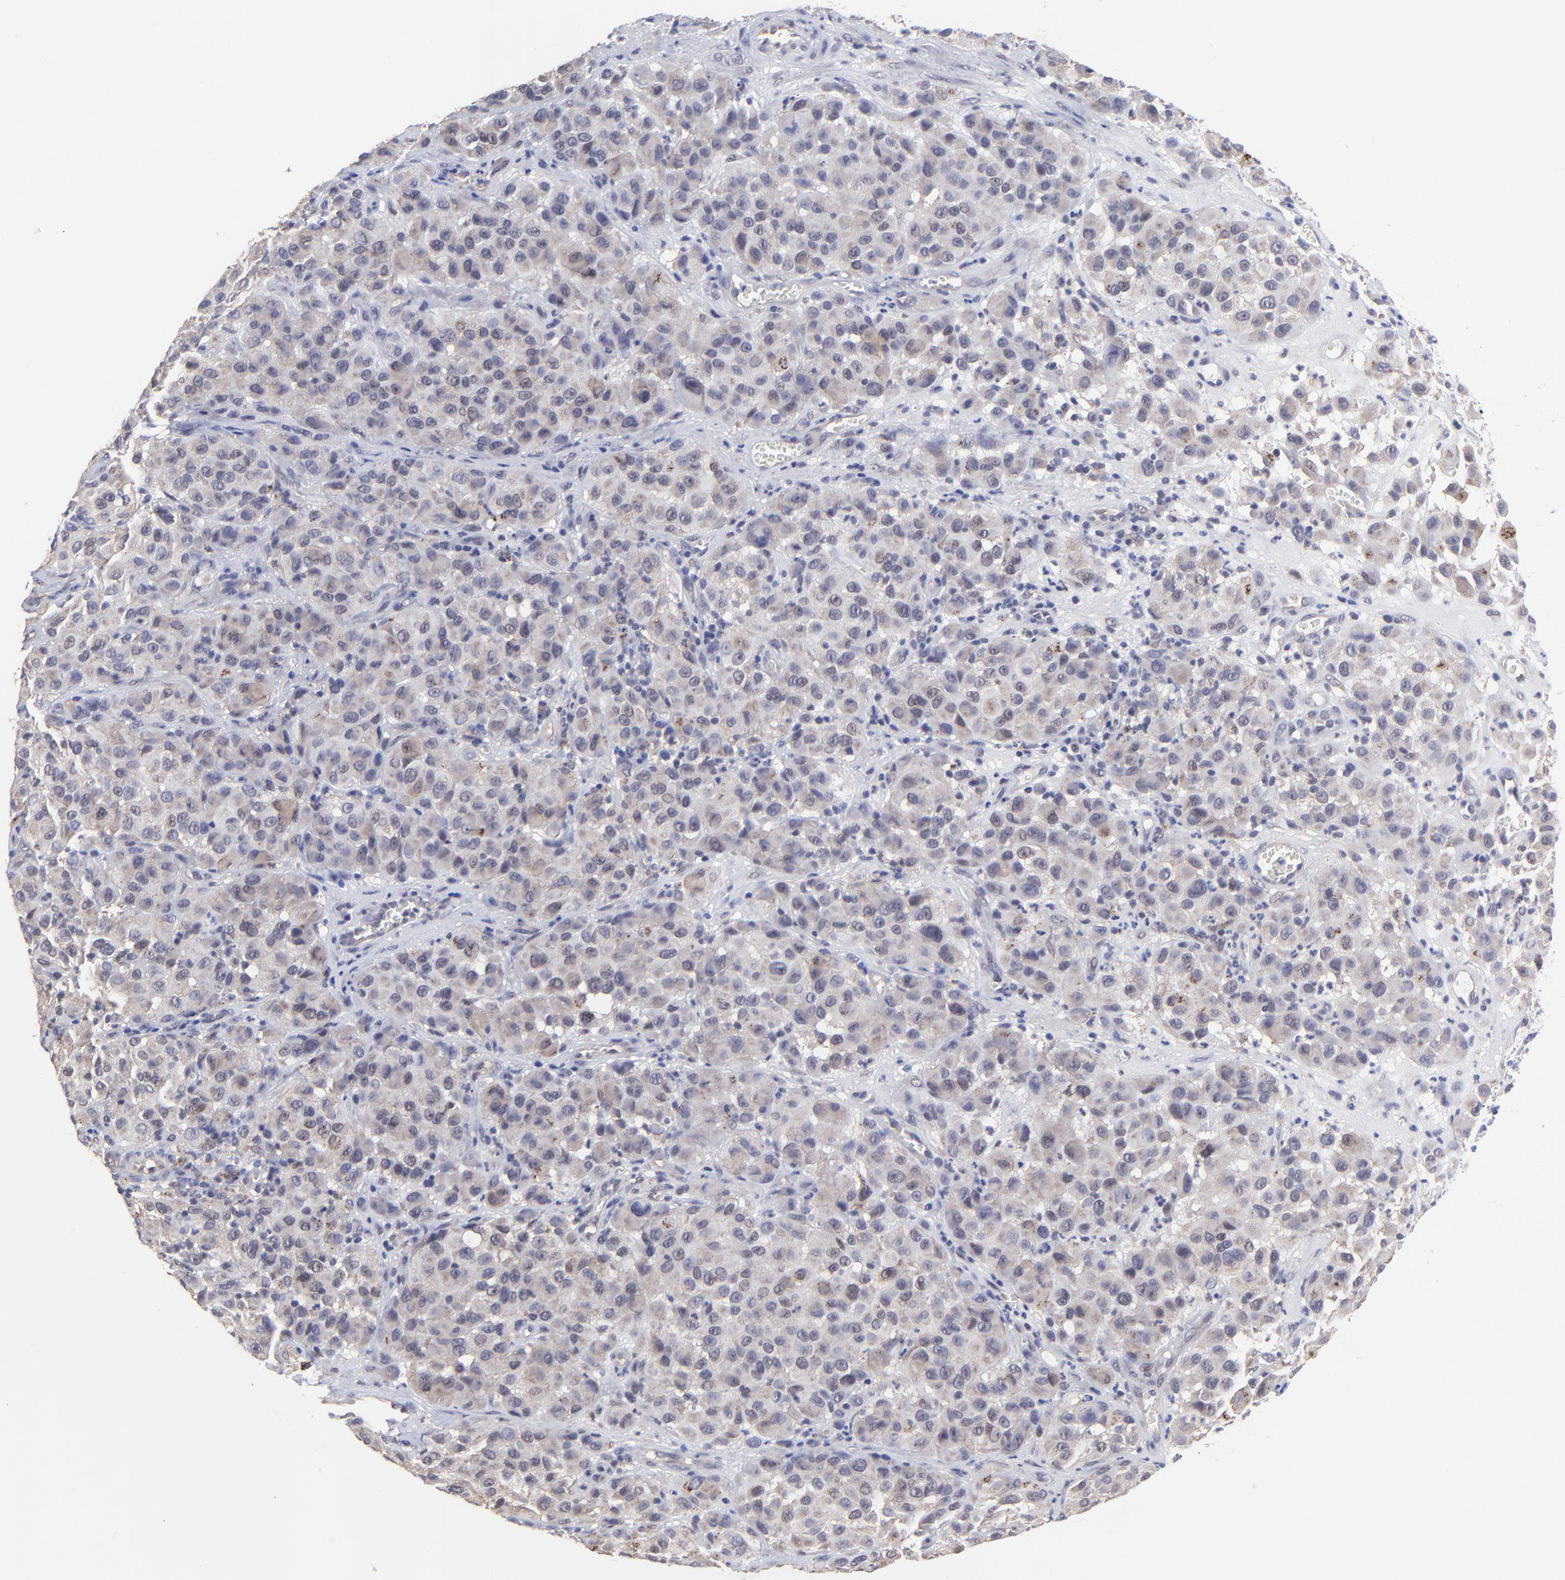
{"staining": {"intensity": "weak", "quantity": "25%-75%", "location": "cytoplasmic/membranous"}, "tissue": "melanoma", "cell_type": "Tumor cells", "image_type": "cancer", "snomed": [{"axis": "morphology", "description": "Malignant melanoma, NOS"}, {"axis": "topography", "description": "Skin"}], "caption": "IHC staining of malignant melanoma, which demonstrates low levels of weak cytoplasmic/membranous positivity in approximately 25%-75% of tumor cells indicating weak cytoplasmic/membranous protein staining. The staining was performed using DAB (3,3'-diaminobenzidine) (brown) for protein detection and nuclei were counterstained in hematoxylin (blue).", "gene": "ZNF747", "patient": {"sex": "female", "age": 21}}